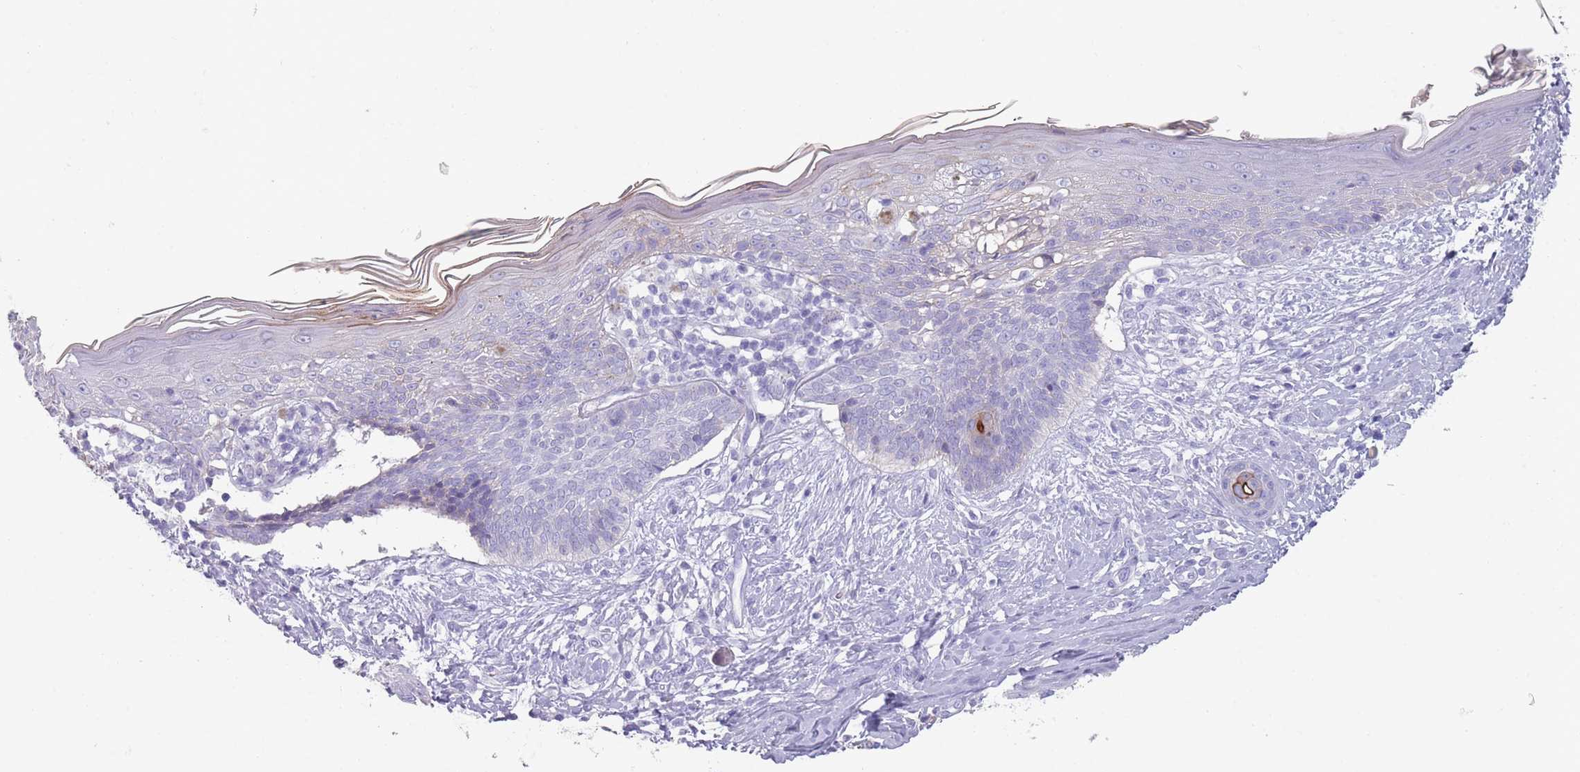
{"staining": {"intensity": "negative", "quantity": "none", "location": "none"}, "tissue": "skin cancer", "cell_type": "Tumor cells", "image_type": "cancer", "snomed": [{"axis": "morphology", "description": "Basal cell carcinoma"}, {"axis": "topography", "description": "Skin"}], "caption": "DAB immunohistochemical staining of skin cancer displays no significant staining in tumor cells.", "gene": "RHBG", "patient": {"sex": "male", "age": 73}}